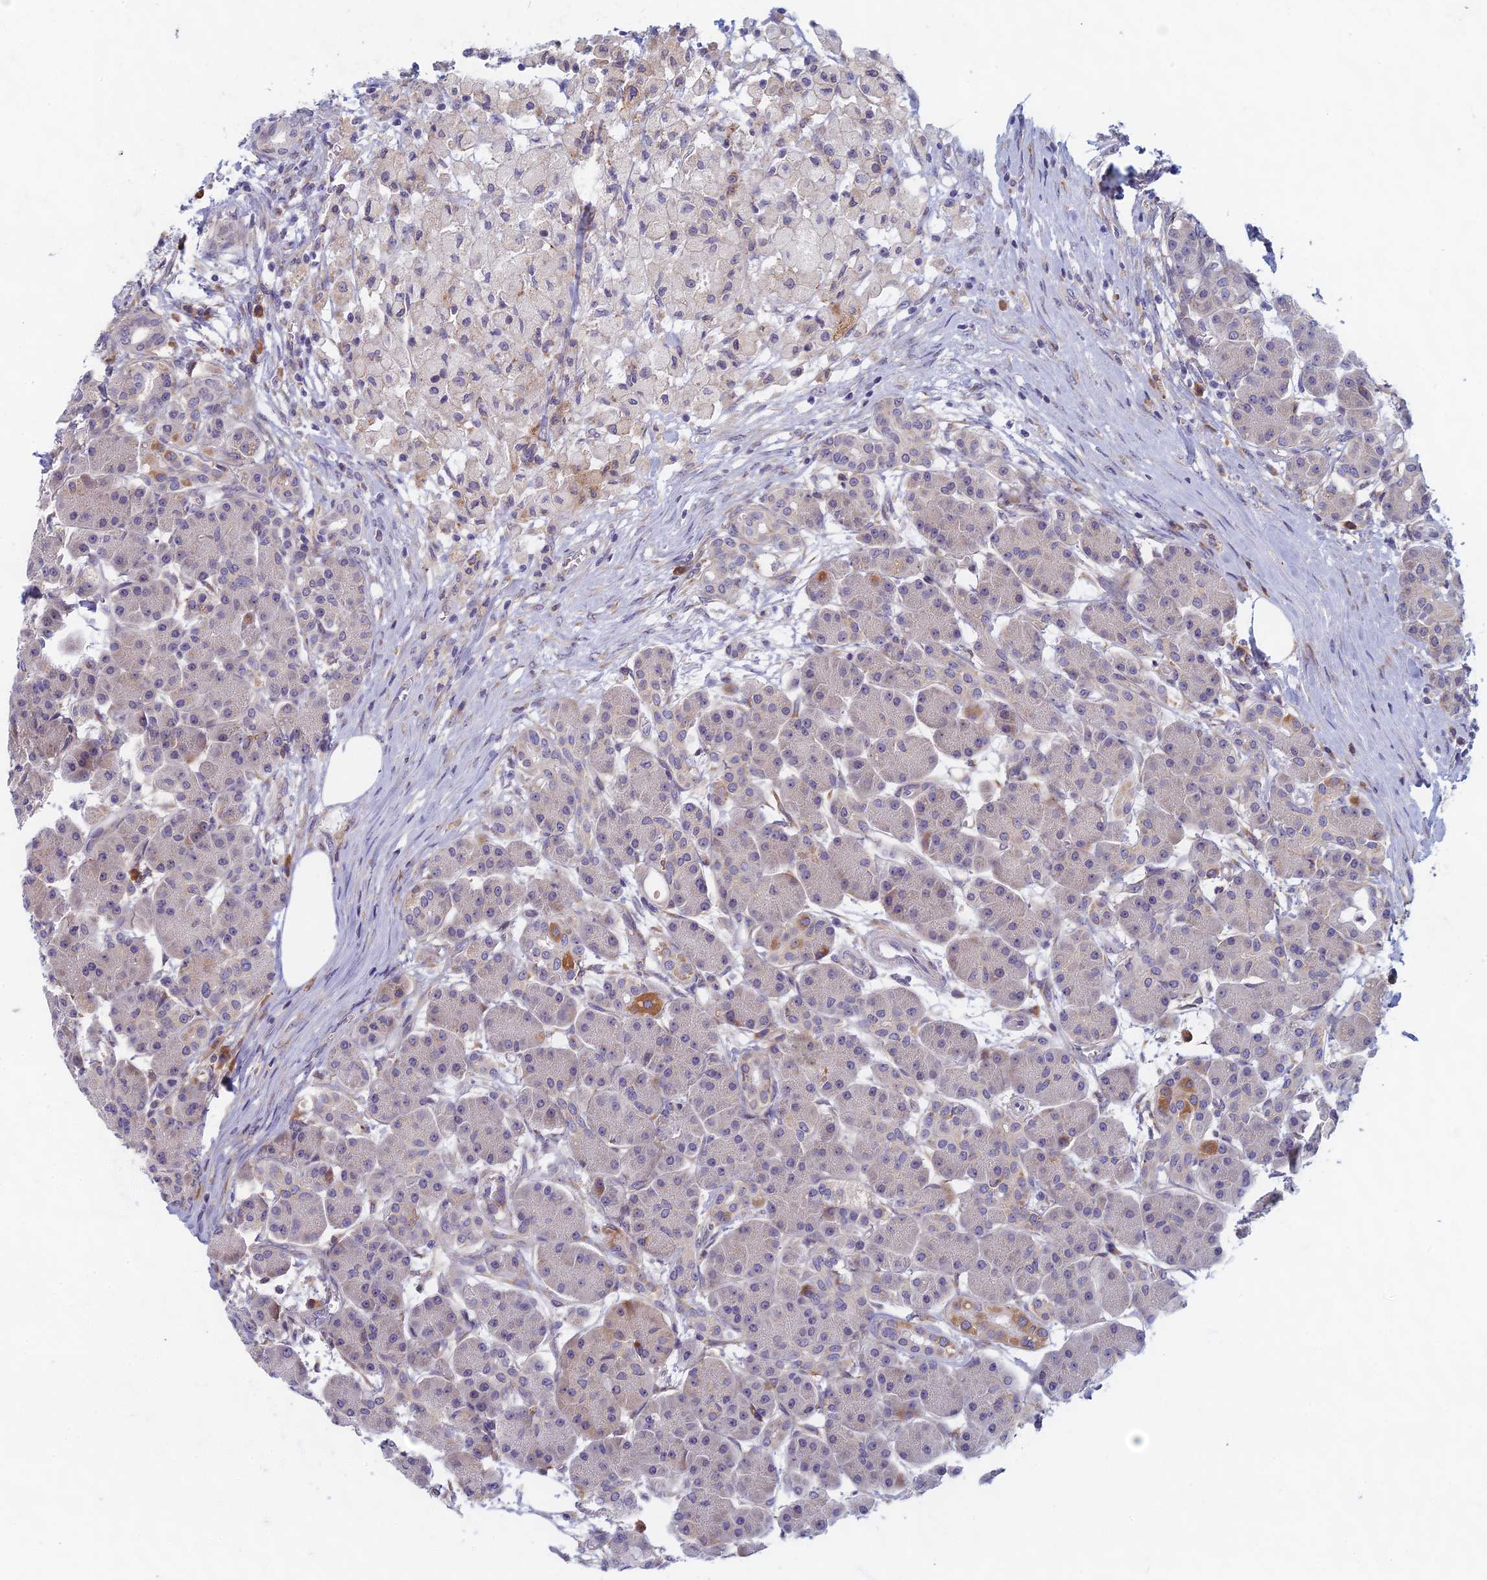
{"staining": {"intensity": "moderate", "quantity": "<25%", "location": "cytoplasmic/membranous"}, "tissue": "pancreas", "cell_type": "Exocrine glandular cells", "image_type": "normal", "snomed": [{"axis": "morphology", "description": "Normal tissue, NOS"}, {"axis": "topography", "description": "Pancreas"}], "caption": "DAB (3,3'-diaminobenzidine) immunohistochemical staining of unremarkable pancreas reveals moderate cytoplasmic/membranous protein expression in about <25% of exocrine glandular cells. The staining was performed using DAB (3,3'-diaminobenzidine) to visualize the protein expression in brown, while the nuclei were stained in blue with hematoxylin (Magnification: 20x).", "gene": "DDX51", "patient": {"sex": "male", "age": 63}}